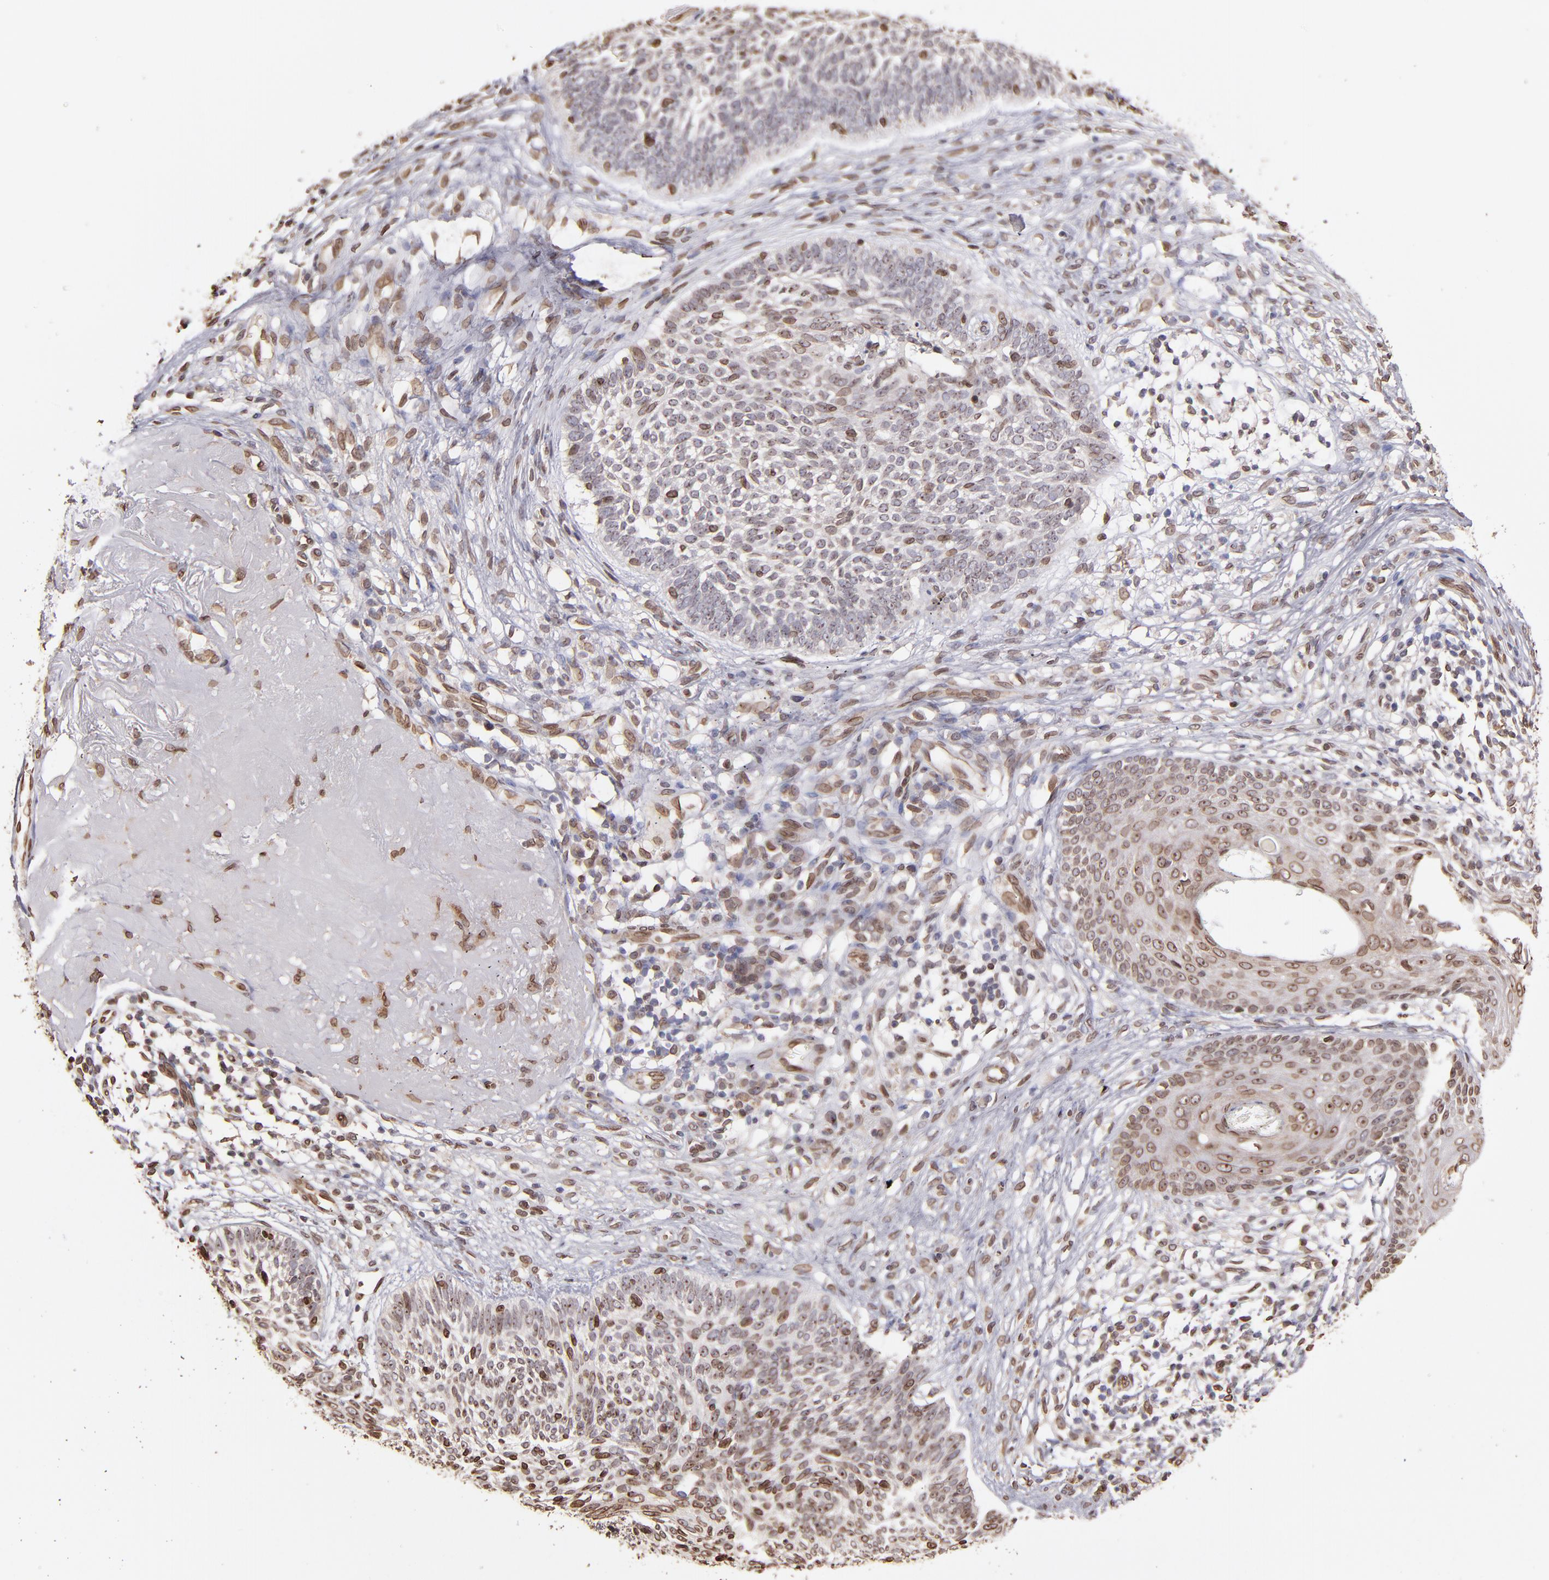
{"staining": {"intensity": "moderate", "quantity": ">75%", "location": "cytoplasmic/membranous,nuclear"}, "tissue": "skin cancer", "cell_type": "Tumor cells", "image_type": "cancer", "snomed": [{"axis": "morphology", "description": "Basal cell carcinoma"}, {"axis": "topography", "description": "Skin"}], "caption": "Skin basal cell carcinoma tissue exhibits moderate cytoplasmic/membranous and nuclear staining in about >75% of tumor cells (DAB (3,3'-diaminobenzidine) = brown stain, brightfield microscopy at high magnification).", "gene": "PUM3", "patient": {"sex": "male", "age": 74}}